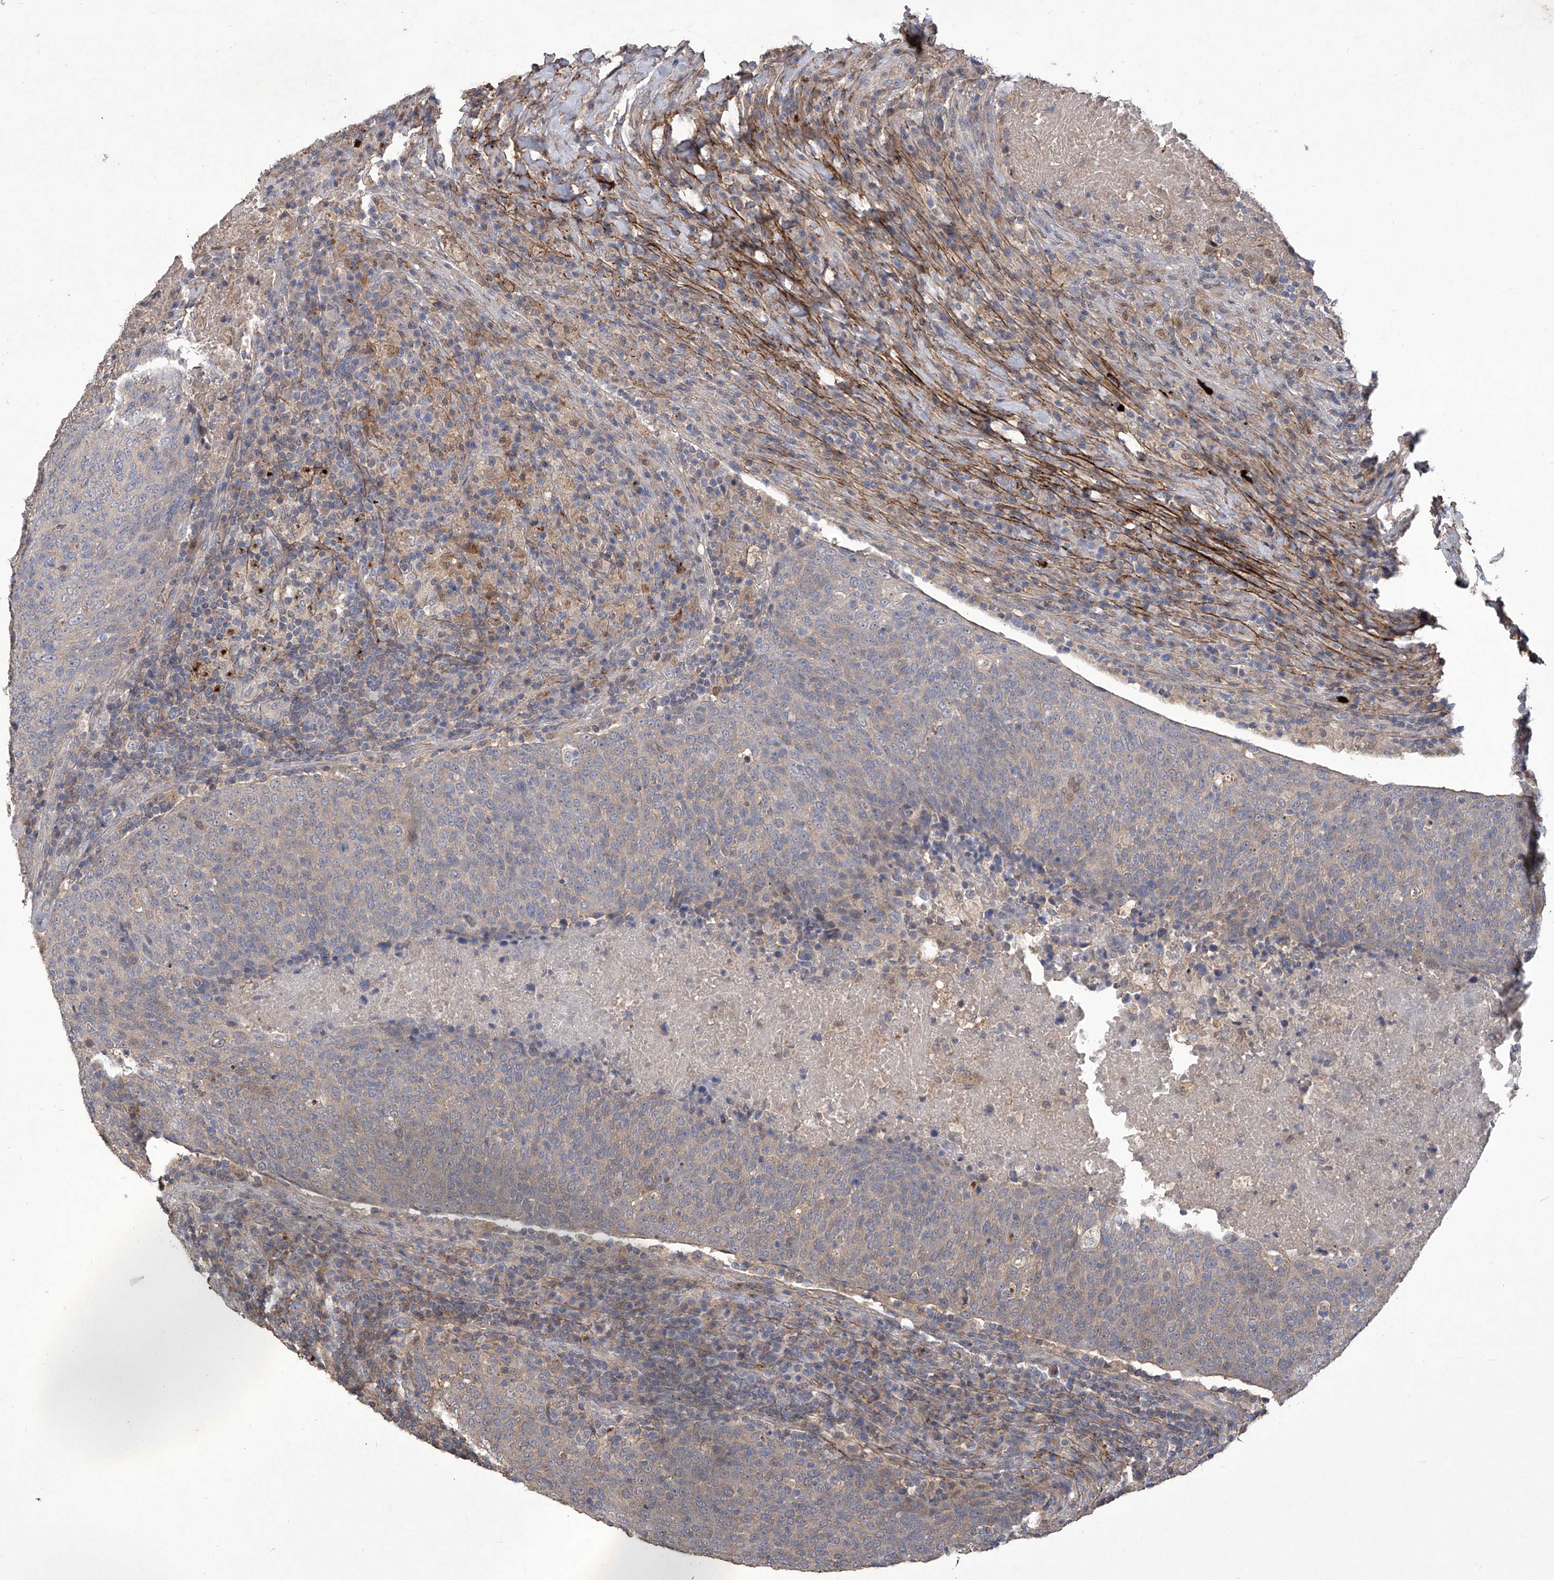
{"staining": {"intensity": "negative", "quantity": "none", "location": "none"}, "tissue": "head and neck cancer", "cell_type": "Tumor cells", "image_type": "cancer", "snomed": [{"axis": "morphology", "description": "Squamous cell carcinoma, NOS"}, {"axis": "morphology", "description": "Squamous cell carcinoma, metastatic, NOS"}, {"axis": "topography", "description": "Lymph node"}, {"axis": "topography", "description": "Head-Neck"}], "caption": "High power microscopy histopathology image of an immunohistochemistry histopathology image of squamous cell carcinoma (head and neck), revealing no significant positivity in tumor cells.", "gene": "TXNIP", "patient": {"sex": "male", "age": 62}}